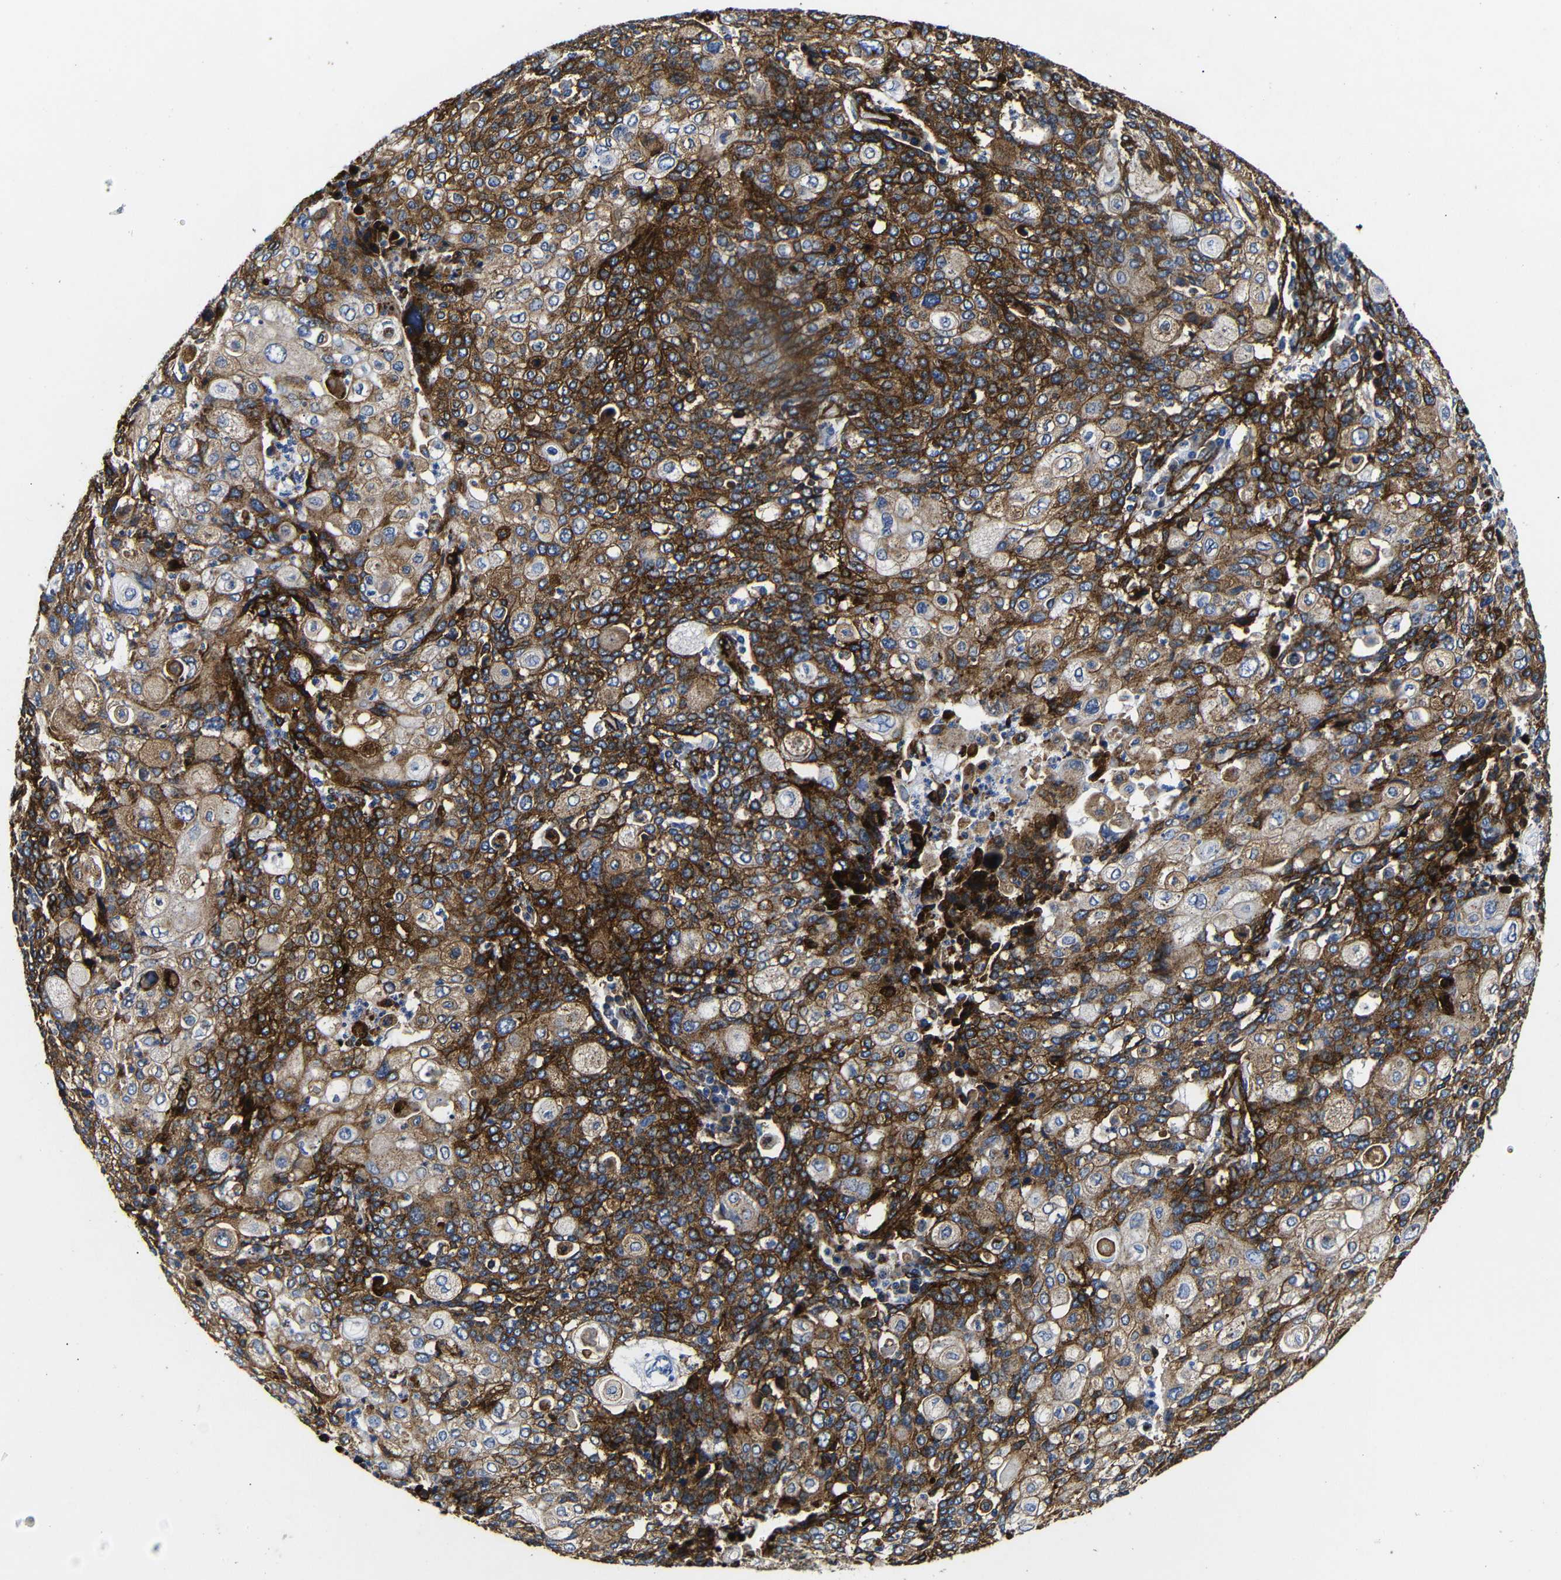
{"staining": {"intensity": "moderate", "quantity": "25%-75%", "location": "cytoplasmic/membranous"}, "tissue": "cervical cancer", "cell_type": "Tumor cells", "image_type": "cancer", "snomed": [{"axis": "morphology", "description": "Squamous cell carcinoma, NOS"}, {"axis": "topography", "description": "Cervix"}], "caption": "A medium amount of moderate cytoplasmic/membranous staining is present in about 25%-75% of tumor cells in squamous cell carcinoma (cervical) tissue.", "gene": "CAV2", "patient": {"sex": "female", "age": 40}}